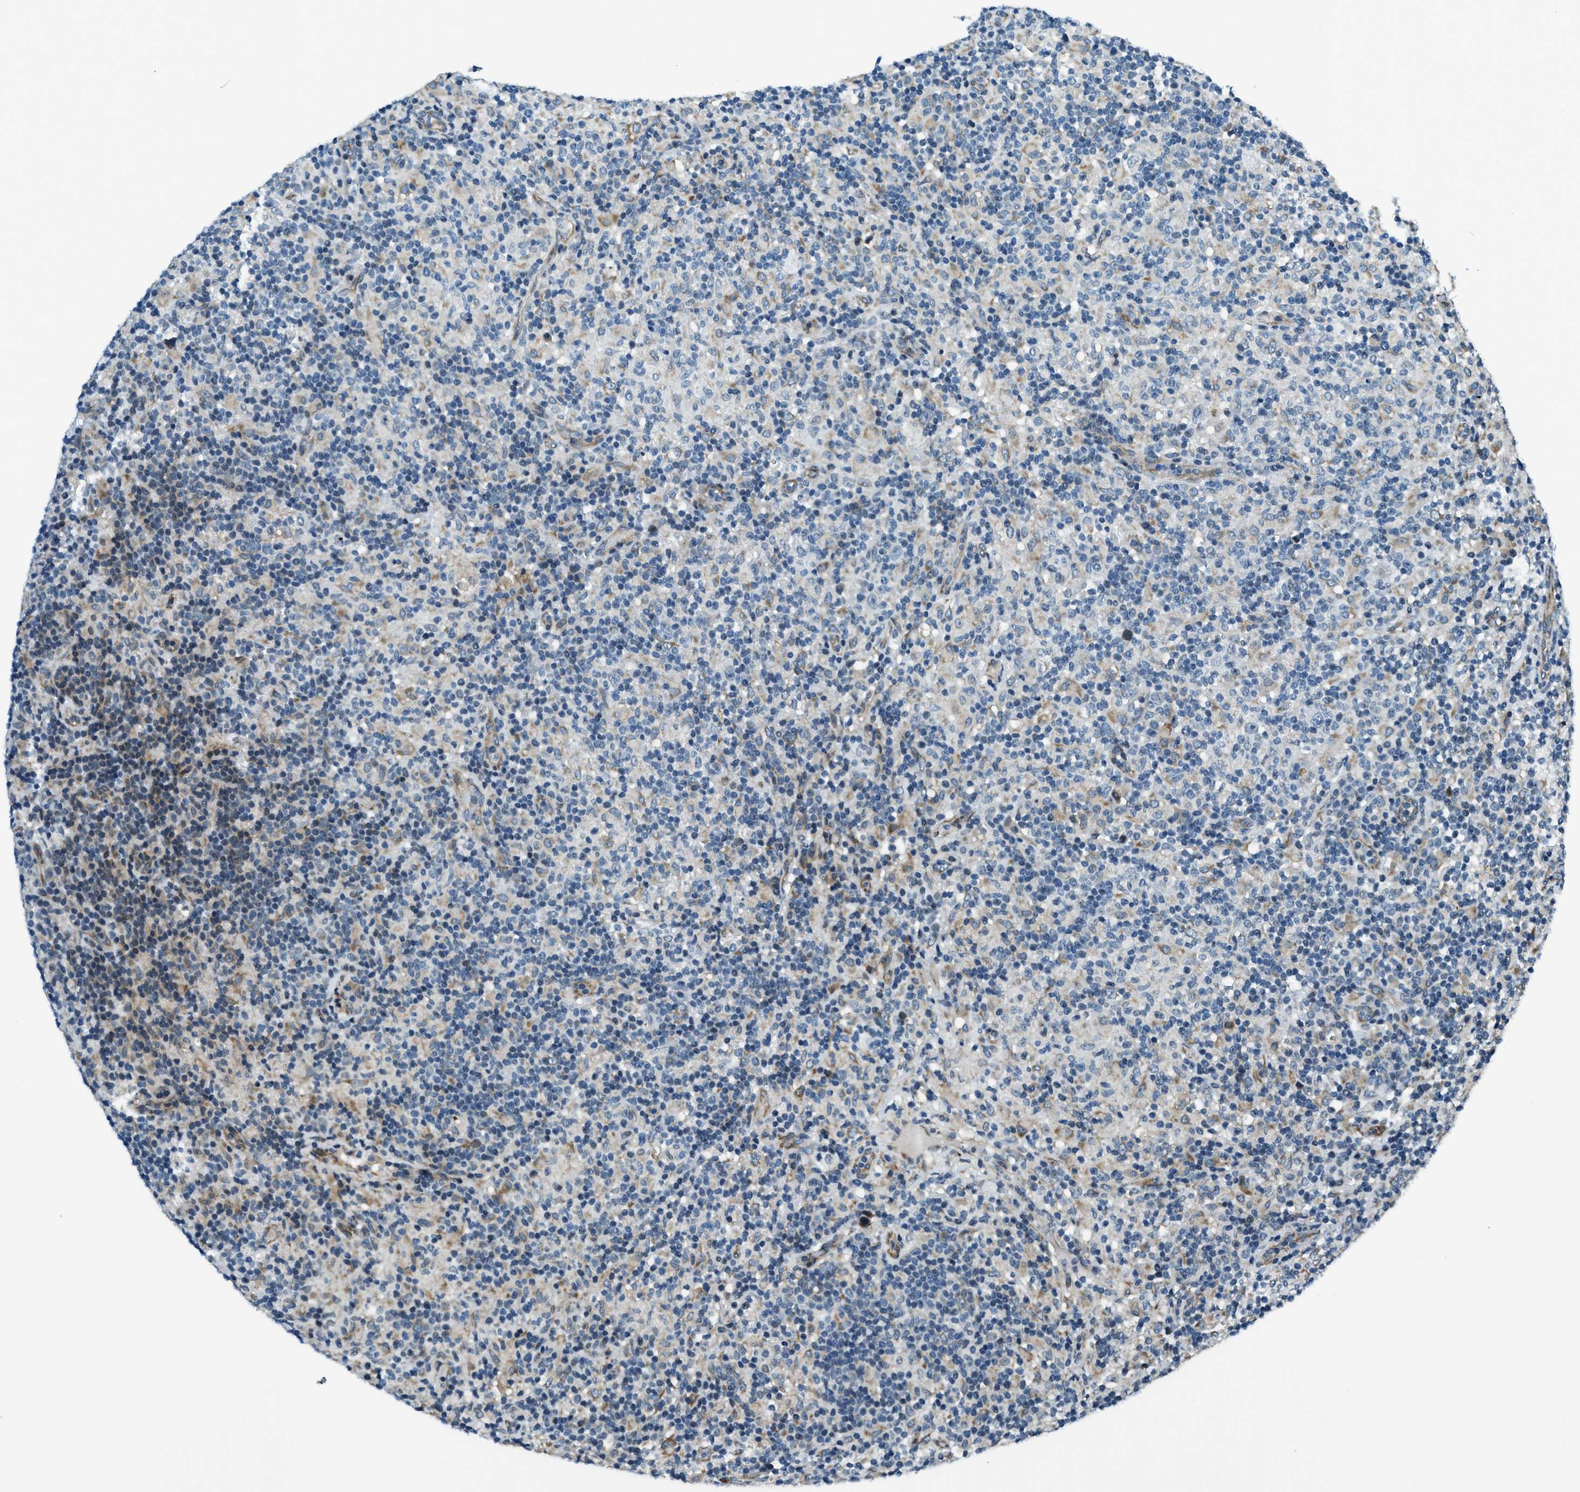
{"staining": {"intensity": "weak", "quantity": "<25%", "location": "cytoplasmic/membranous"}, "tissue": "lymphoma", "cell_type": "Tumor cells", "image_type": "cancer", "snomed": [{"axis": "morphology", "description": "Hodgkin's disease, NOS"}, {"axis": "topography", "description": "Lymph node"}], "caption": "IHC of human lymphoma demonstrates no staining in tumor cells.", "gene": "GINM1", "patient": {"sex": "male", "age": 70}}